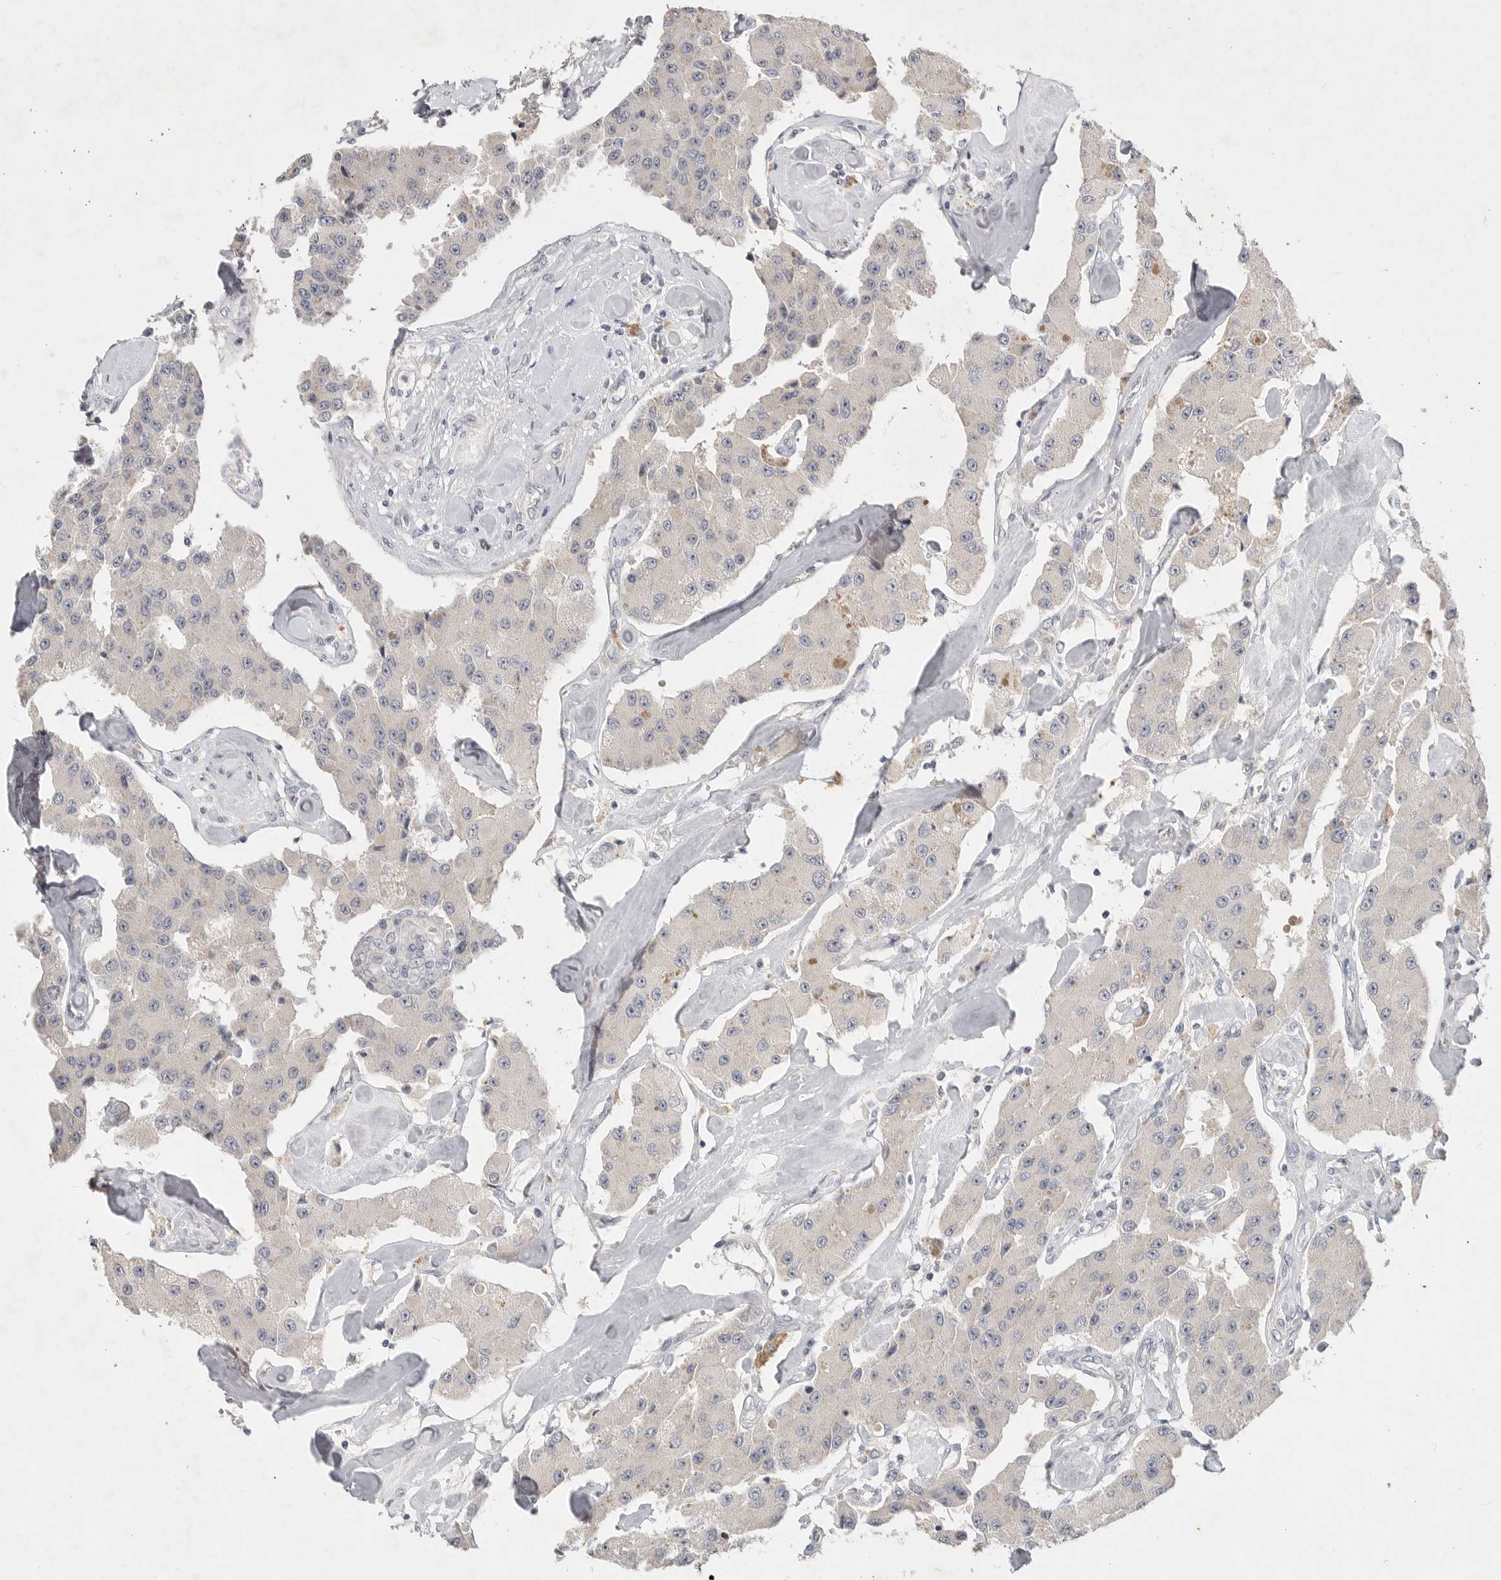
{"staining": {"intensity": "negative", "quantity": "none", "location": "none"}, "tissue": "carcinoid", "cell_type": "Tumor cells", "image_type": "cancer", "snomed": [{"axis": "morphology", "description": "Carcinoid, malignant, NOS"}, {"axis": "topography", "description": "Pancreas"}], "caption": "An image of human carcinoid (malignant) is negative for staining in tumor cells.", "gene": "ITGAD", "patient": {"sex": "male", "age": 41}}